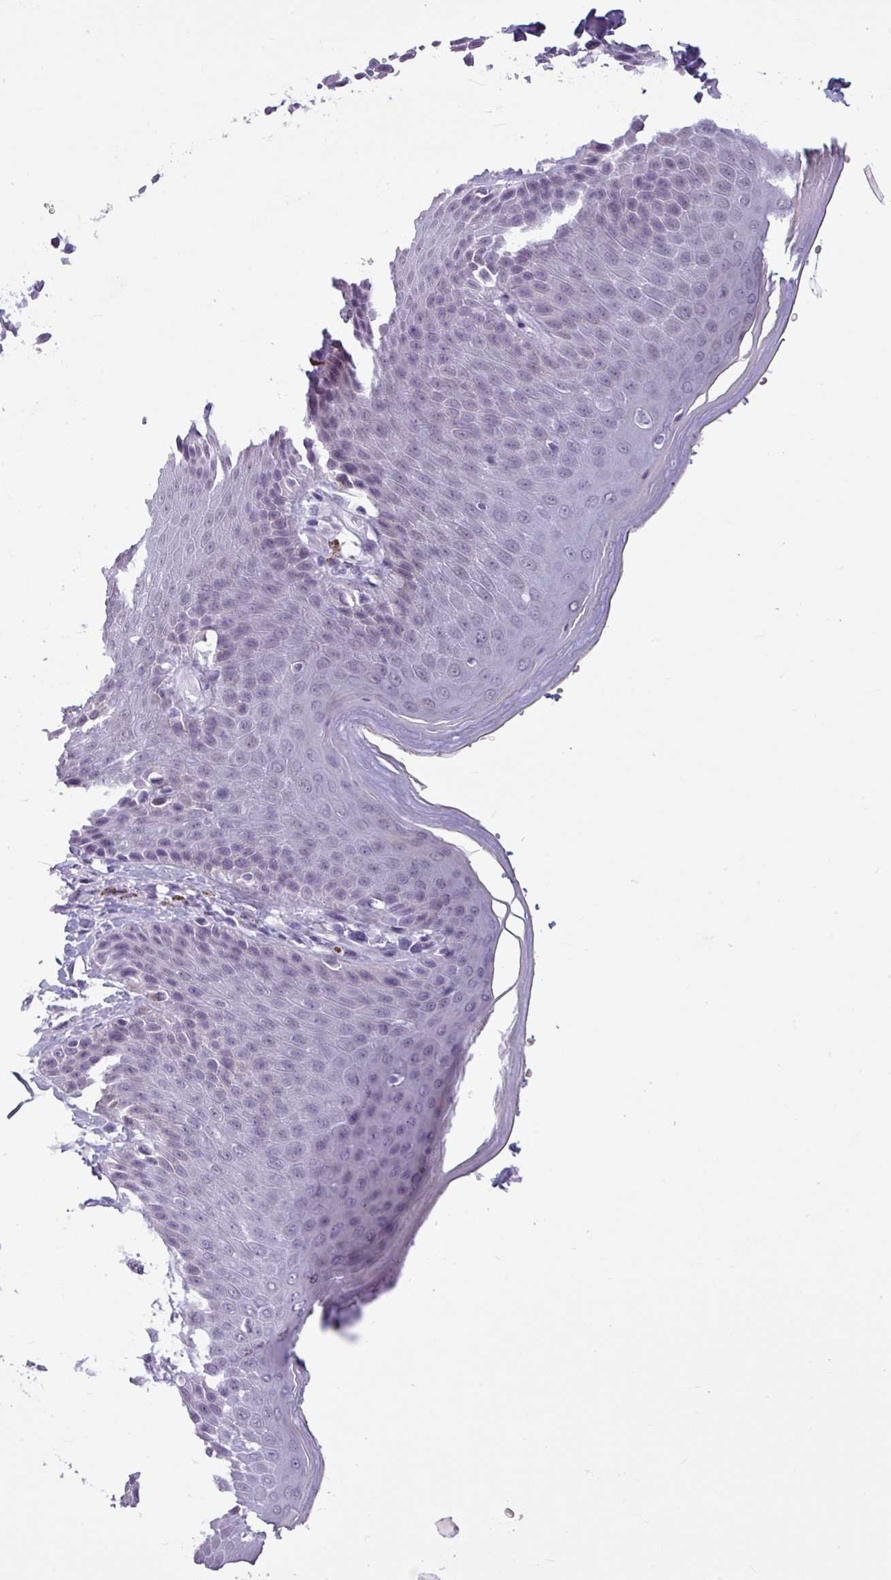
{"staining": {"intensity": "negative", "quantity": "none", "location": "none"}, "tissue": "skin", "cell_type": "Epidermal cells", "image_type": "normal", "snomed": [{"axis": "morphology", "description": "Normal tissue, NOS"}, {"axis": "topography", "description": "Peripheral nerve tissue"}], "caption": "High power microscopy histopathology image of an IHC micrograph of unremarkable skin, revealing no significant positivity in epidermal cells.", "gene": "SRGAP1", "patient": {"sex": "male", "age": 51}}